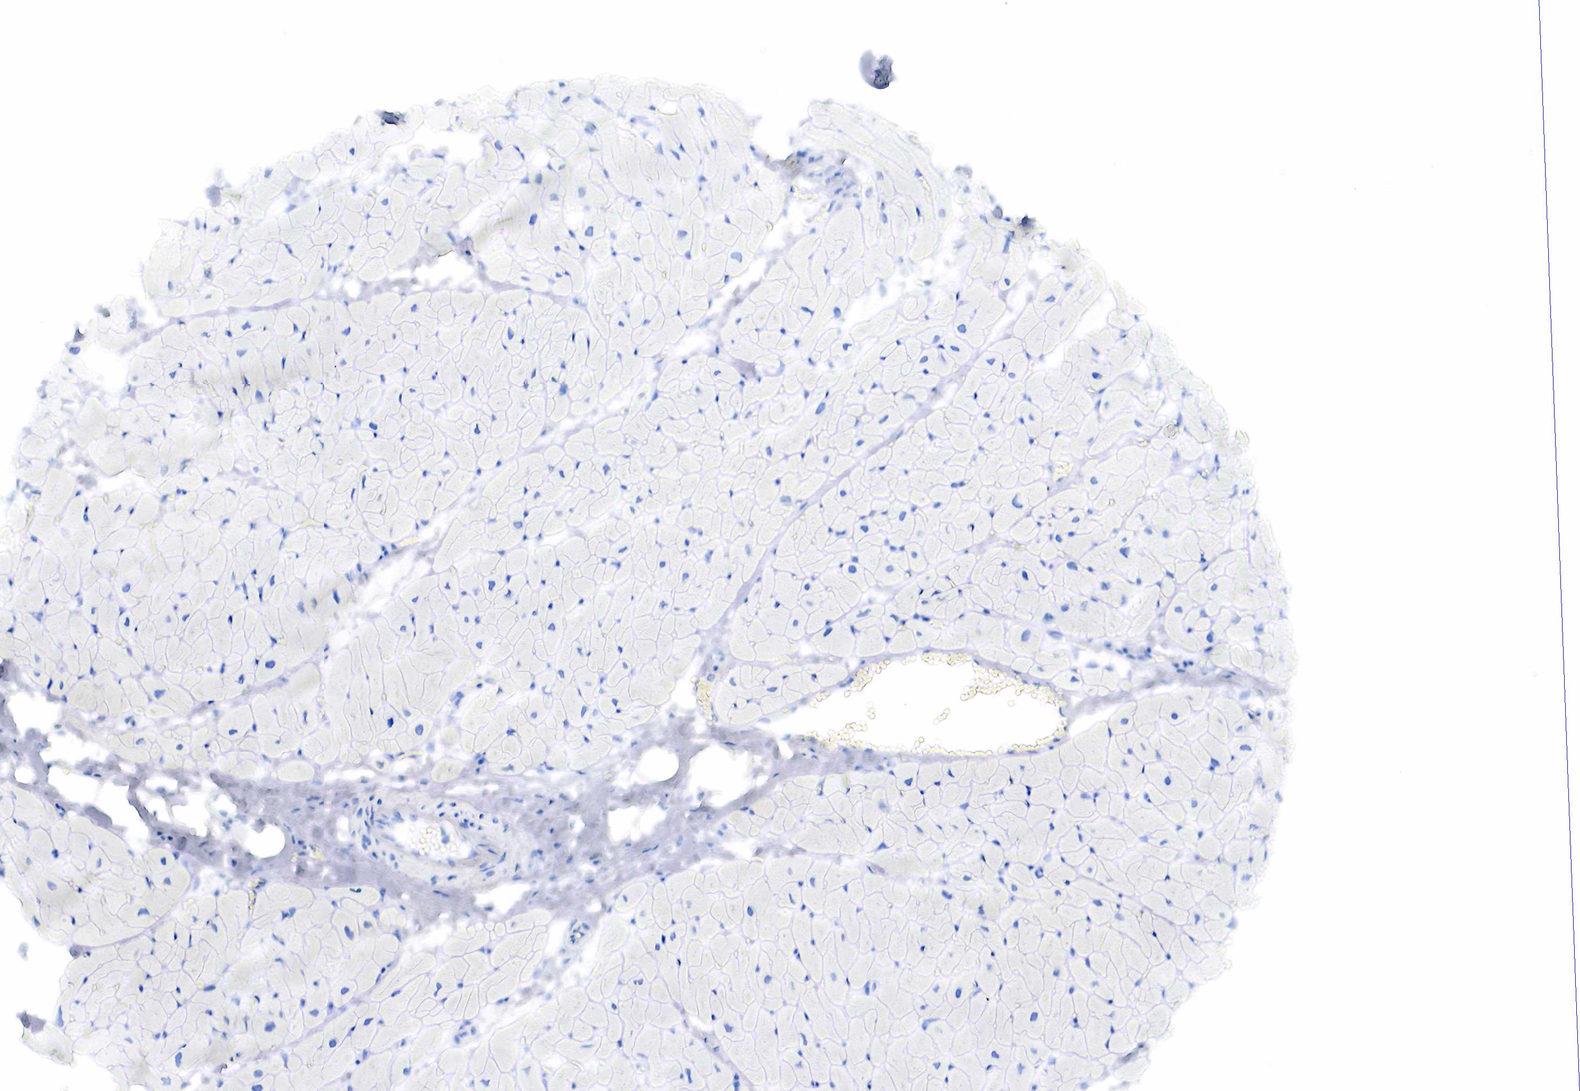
{"staining": {"intensity": "negative", "quantity": "none", "location": "none"}, "tissue": "heart muscle", "cell_type": "Cardiomyocytes", "image_type": "normal", "snomed": [{"axis": "morphology", "description": "Normal tissue, NOS"}, {"axis": "topography", "description": "Heart"}], "caption": "This is an immunohistochemistry (IHC) micrograph of benign heart muscle. There is no positivity in cardiomyocytes.", "gene": "KRT19", "patient": {"sex": "female", "age": 19}}